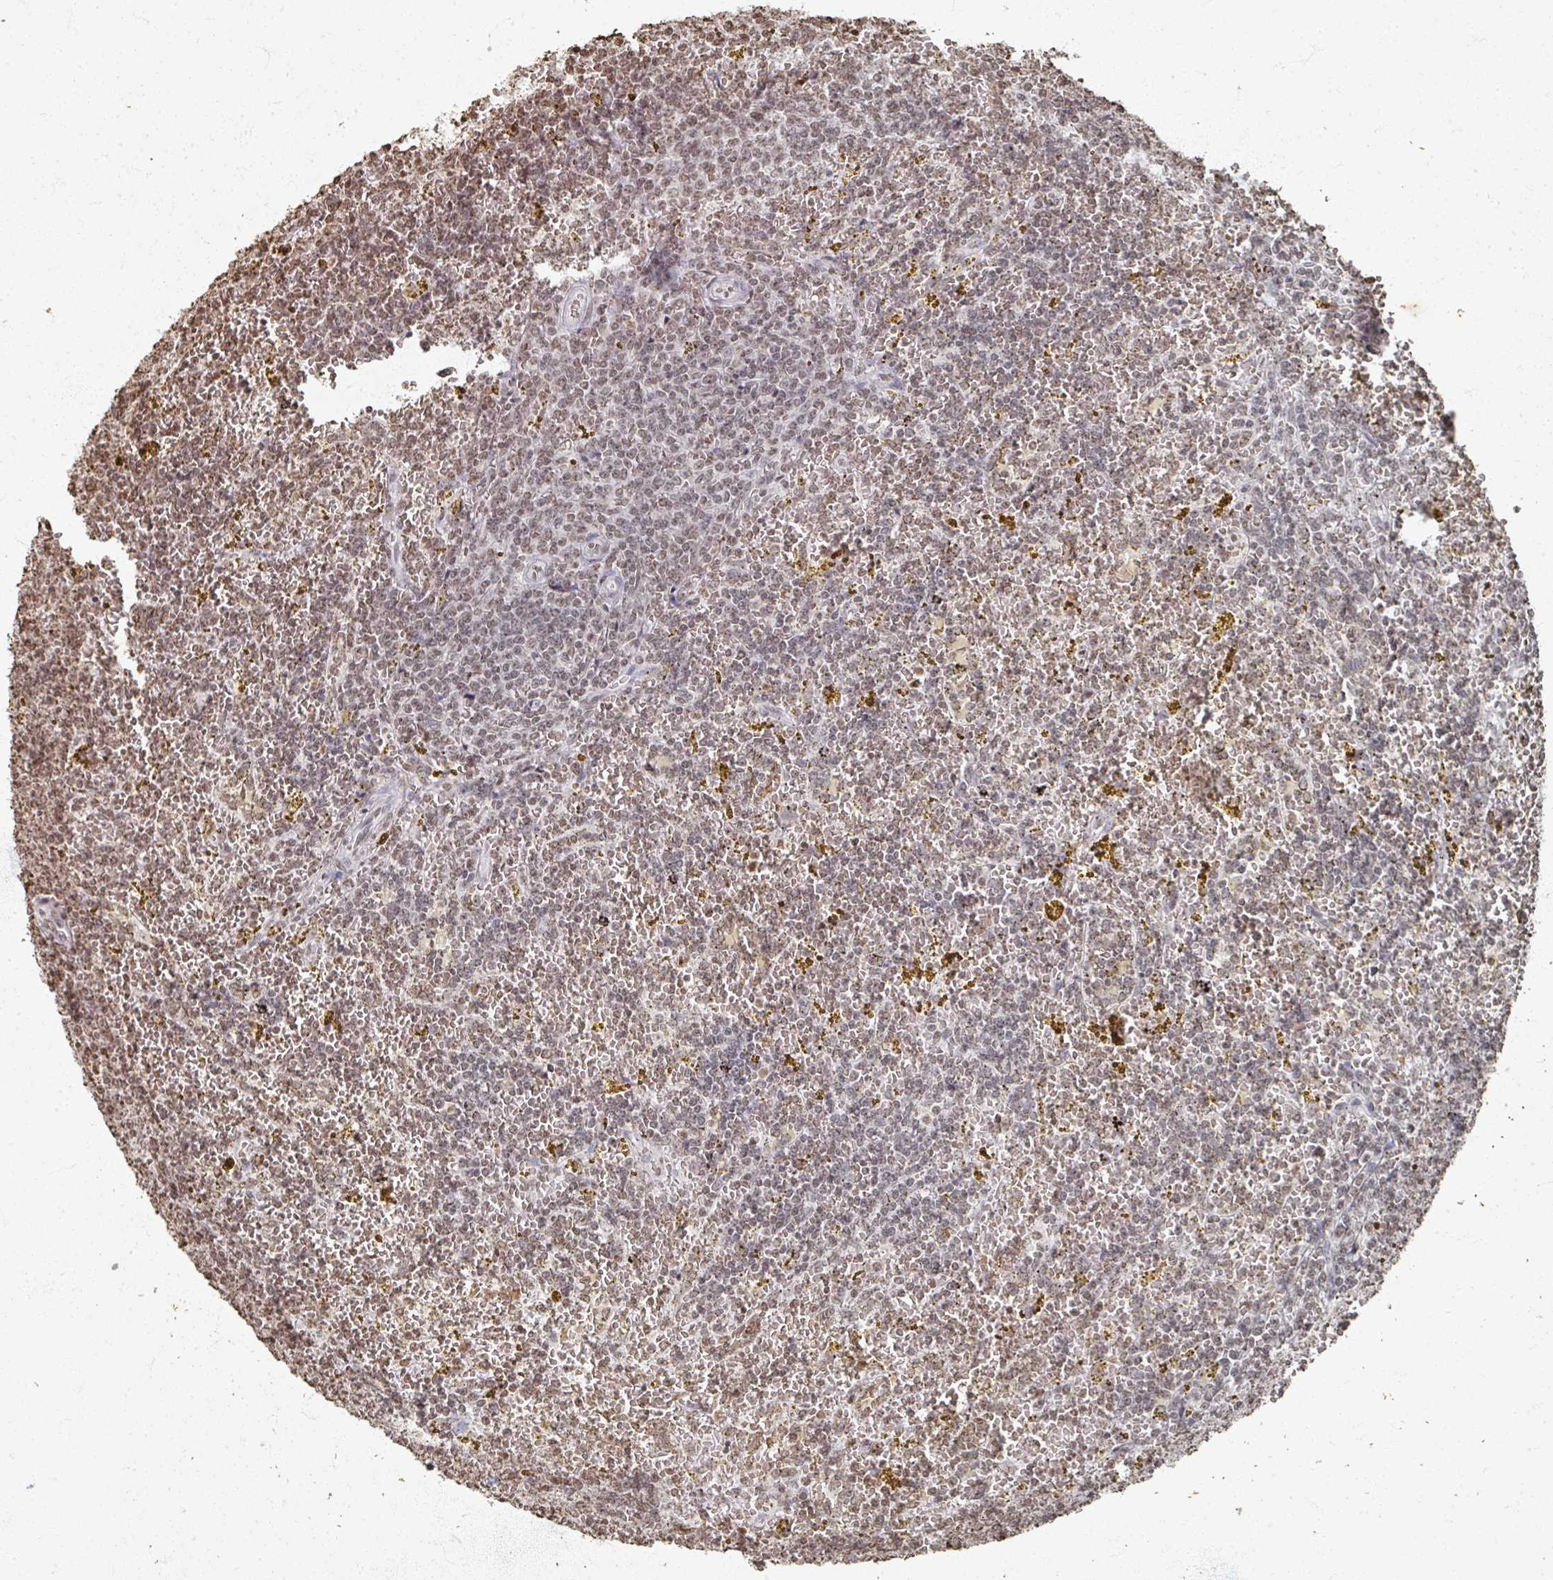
{"staining": {"intensity": "weak", "quantity": "25%-75%", "location": "nuclear"}, "tissue": "lymphoma", "cell_type": "Tumor cells", "image_type": "cancer", "snomed": [{"axis": "morphology", "description": "Malignant lymphoma, non-Hodgkin's type, Low grade"}, {"axis": "topography", "description": "Spleen"}, {"axis": "topography", "description": "Lymph node"}], "caption": "This photomicrograph displays lymphoma stained with IHC to label a protein in brown. The nuclear of tumor cells show weak positivity for the protein. Nuclei are counter-stained blue.", "gene": "DCUN1D5", "patient": {"sex": "female", "age": 66}}